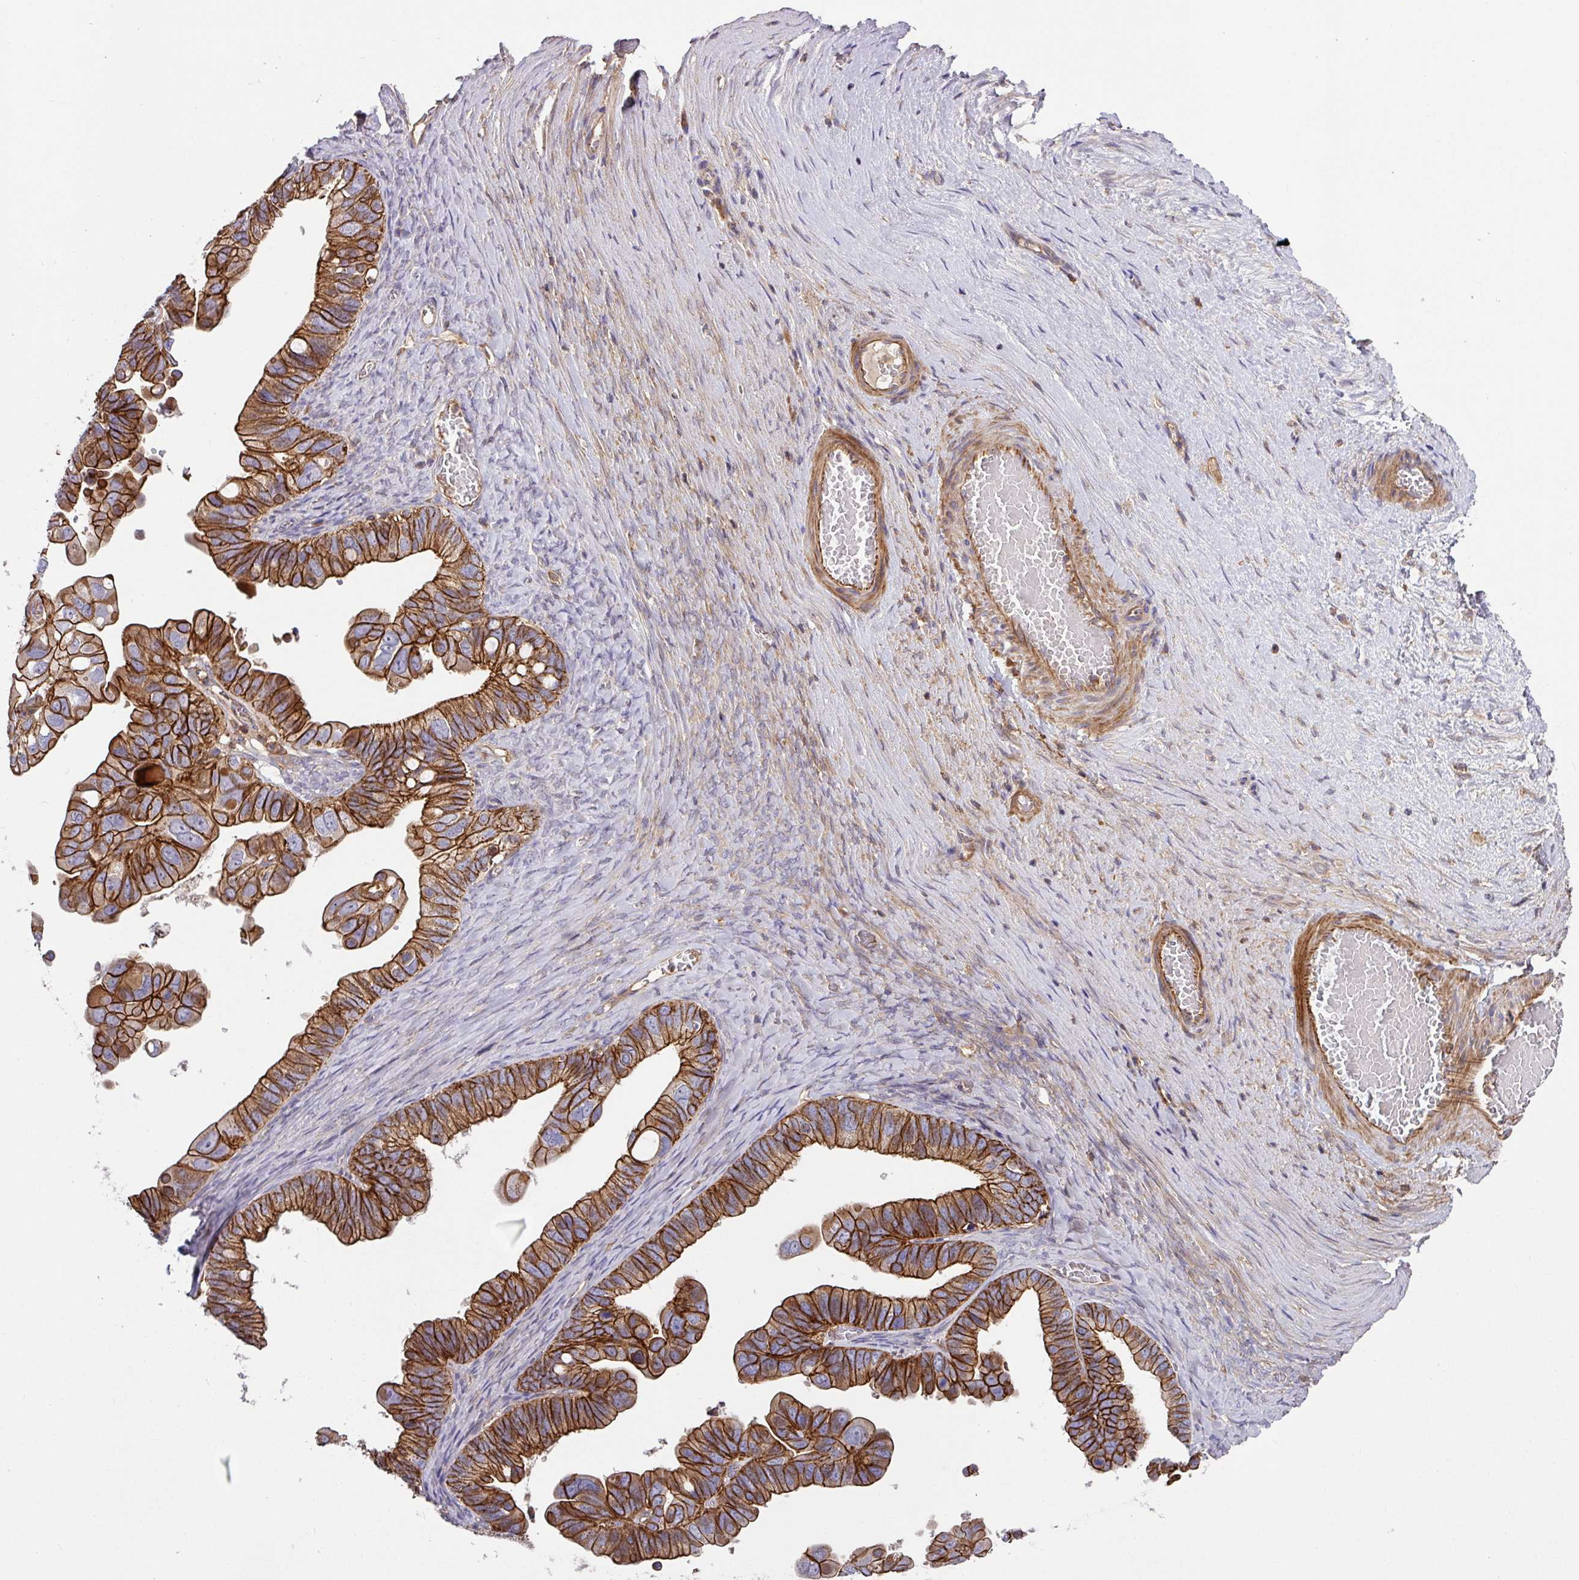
{"staining": {"intensity": "strong", "quantity": ">75%", "location": "cytoplasmic/membranous"}, "tissue": "ovarian cancer", "cell_type": "Tumor cells", "image_type": "cancer", "snomed": [{"axis": "morphology", "description": "Cystadenocarcinoma, serous, NOS"}, {"axis": "topography", "description": "Ovary"}], "caption": "Immunohistochemical staining of serous cystadenocarcinoma (ovarian) displays high levels of strong cytoplasmic/membranous protein positivity in approximately >75% of tumor cells.", "gene": "RIC1", "patient": {"sex": "female", "age": 56}}